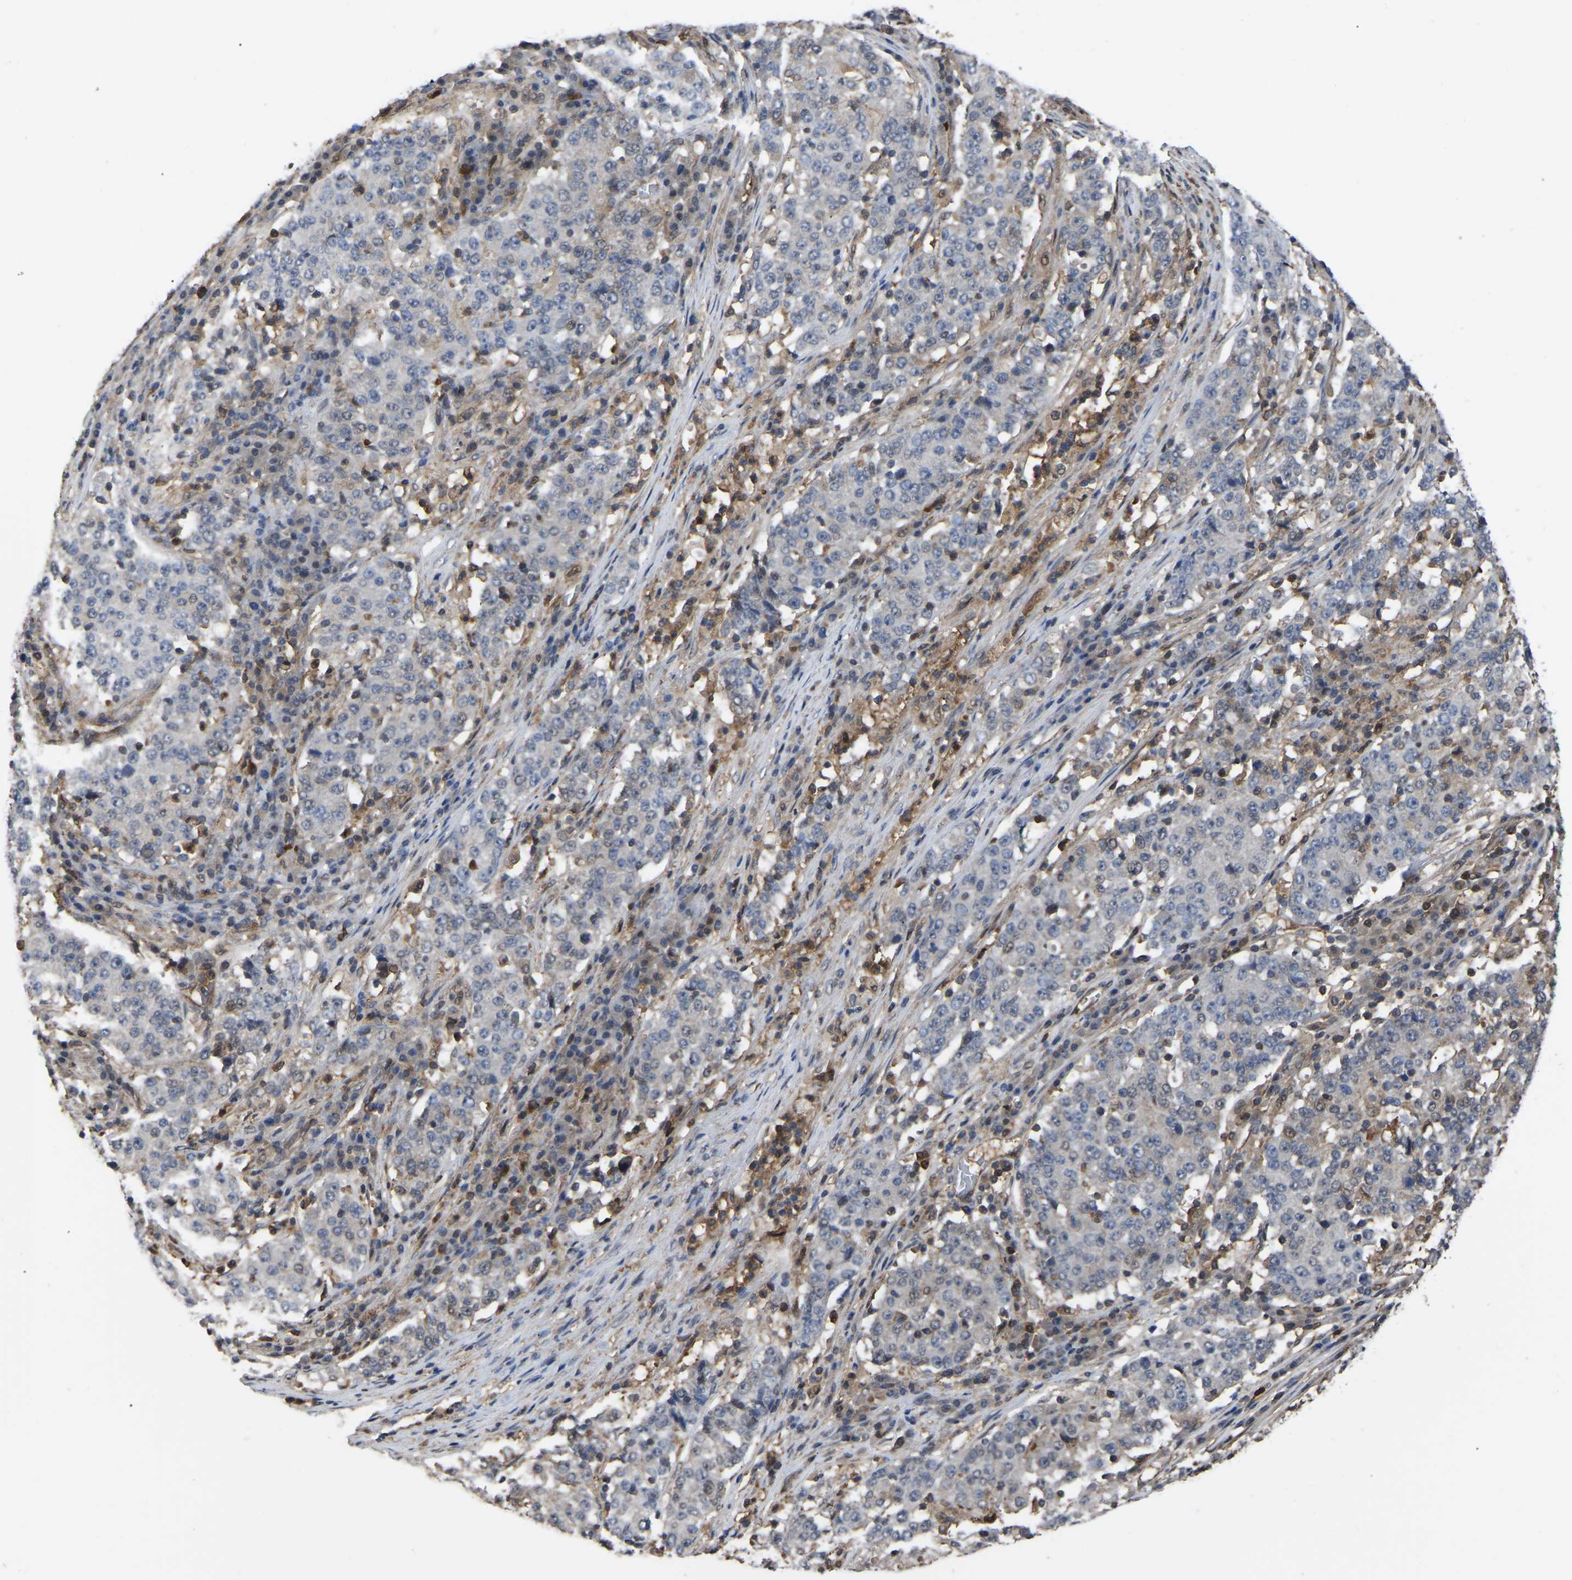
{"staining": {"intensity": "negative", "quantity": "none", "location": "none"}, "tissue": "stomach cancer", "cell_type": "Tumor cells", "image_type": "cancer", "snomed": [{"axis": "morphology", "description": "Adenocarcinoma, NOS"}, {"axis": "topography", "description": "Stomach"}], "caption": "Immunohistochemistry (IHC) of adenocarcinoma (stomach) displays no expression in tumor cells.", "gene": "CIT", "patient": {"sex": "male", "age": 59}}